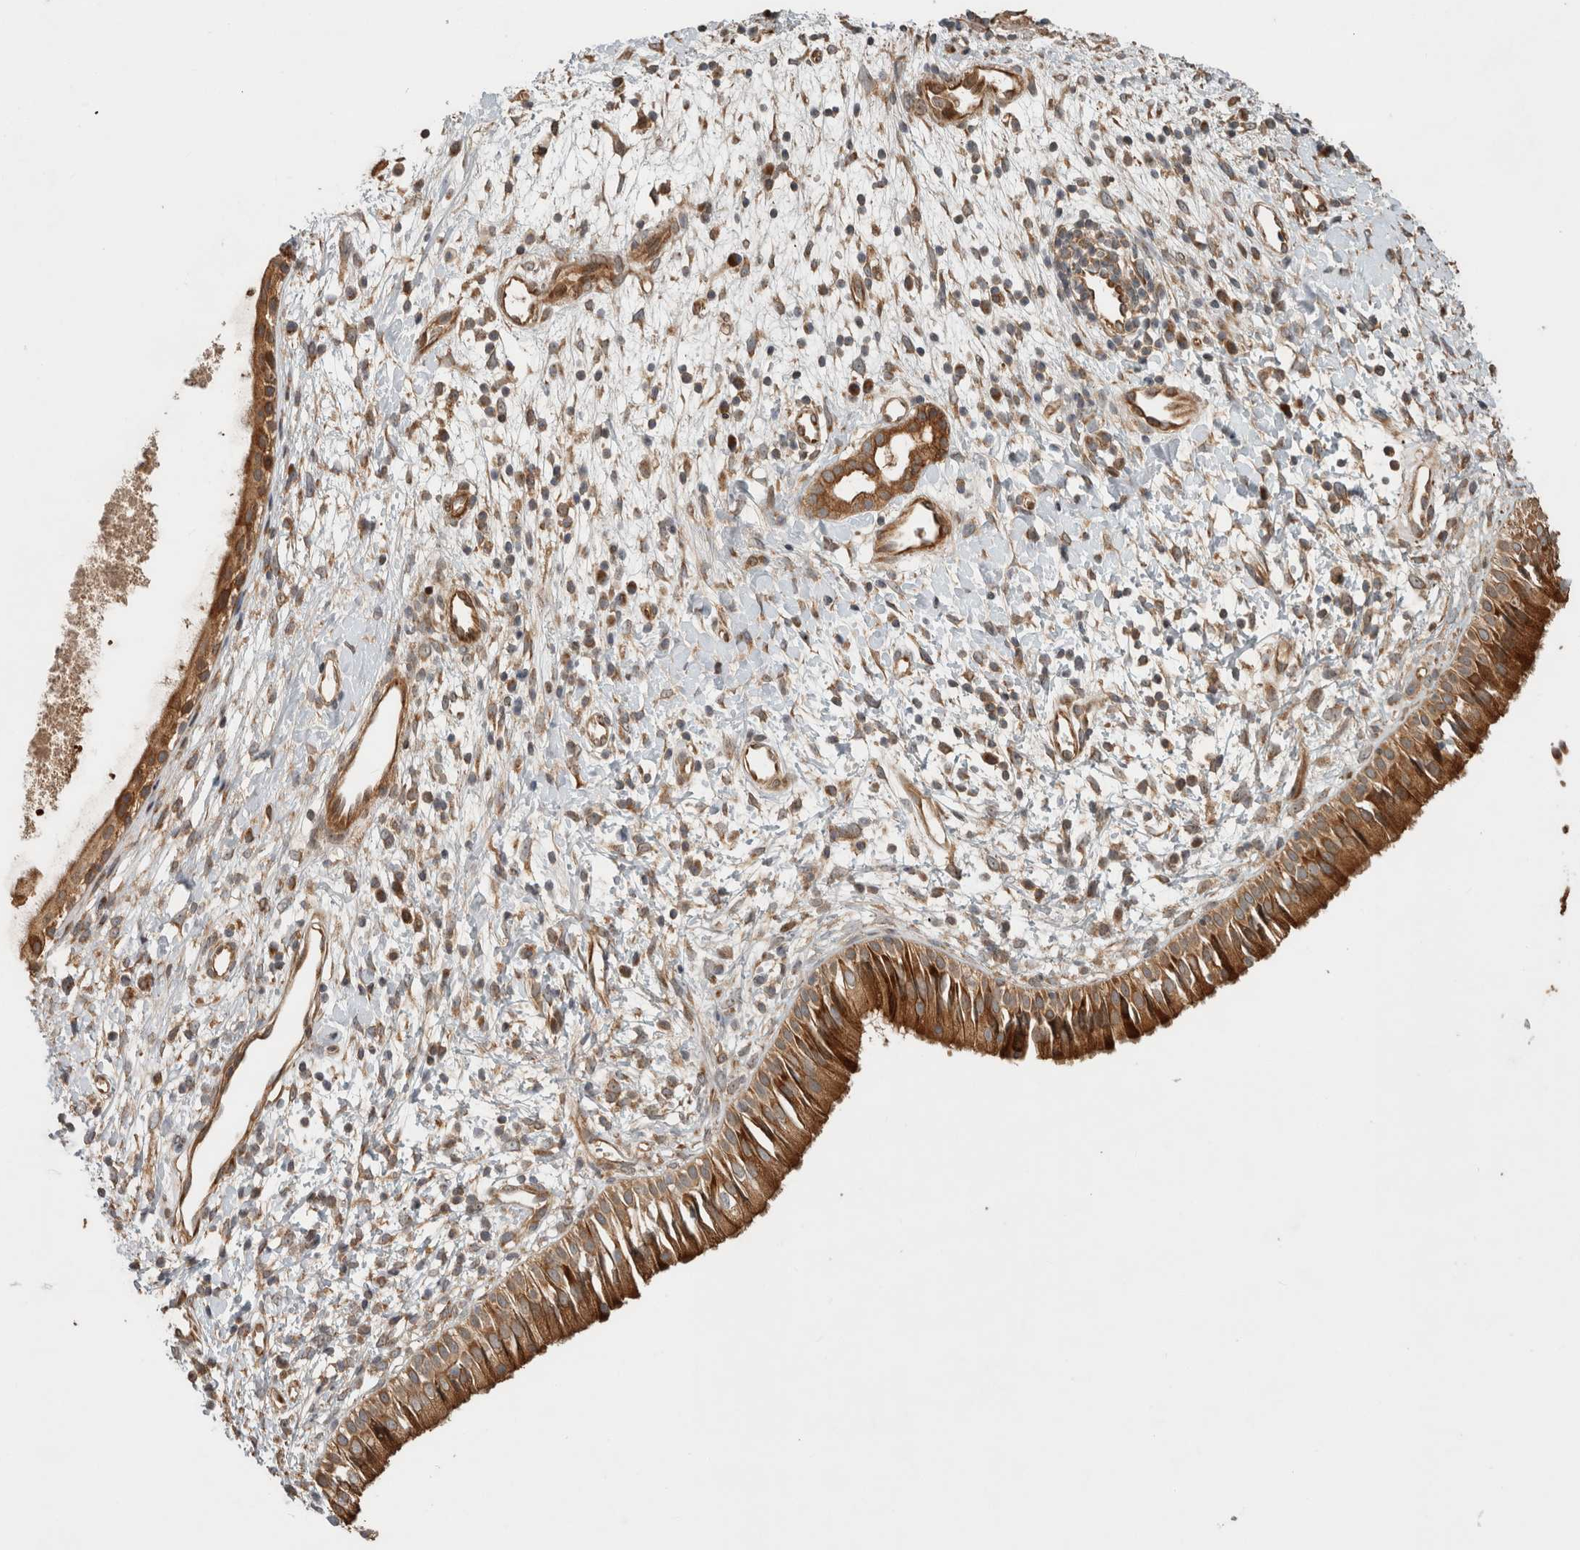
{"staining": {"intensity": "strong", "quantity": ">75%", "location": "cytoplasmic/membranous"}, "tissue": "nasopharynx", "cell_type": "Respiratory epithelial cells", "image_type": "normal", "snomed": [{"axis": "morphology", "description": "Normal tissue, NOS"}, {"axis": "topography", "description": "Nasopharynx"}], "caption": "A brown stain shows strong cytoplasmic/membranous expression of a protein in respiratory epithelial cells of benign human nasopharynx. Ihc stains the protein in brown and the nuclei are stained blue.", "gene": "TUBD1", "patient": {"sex": "male", "age": 22}}